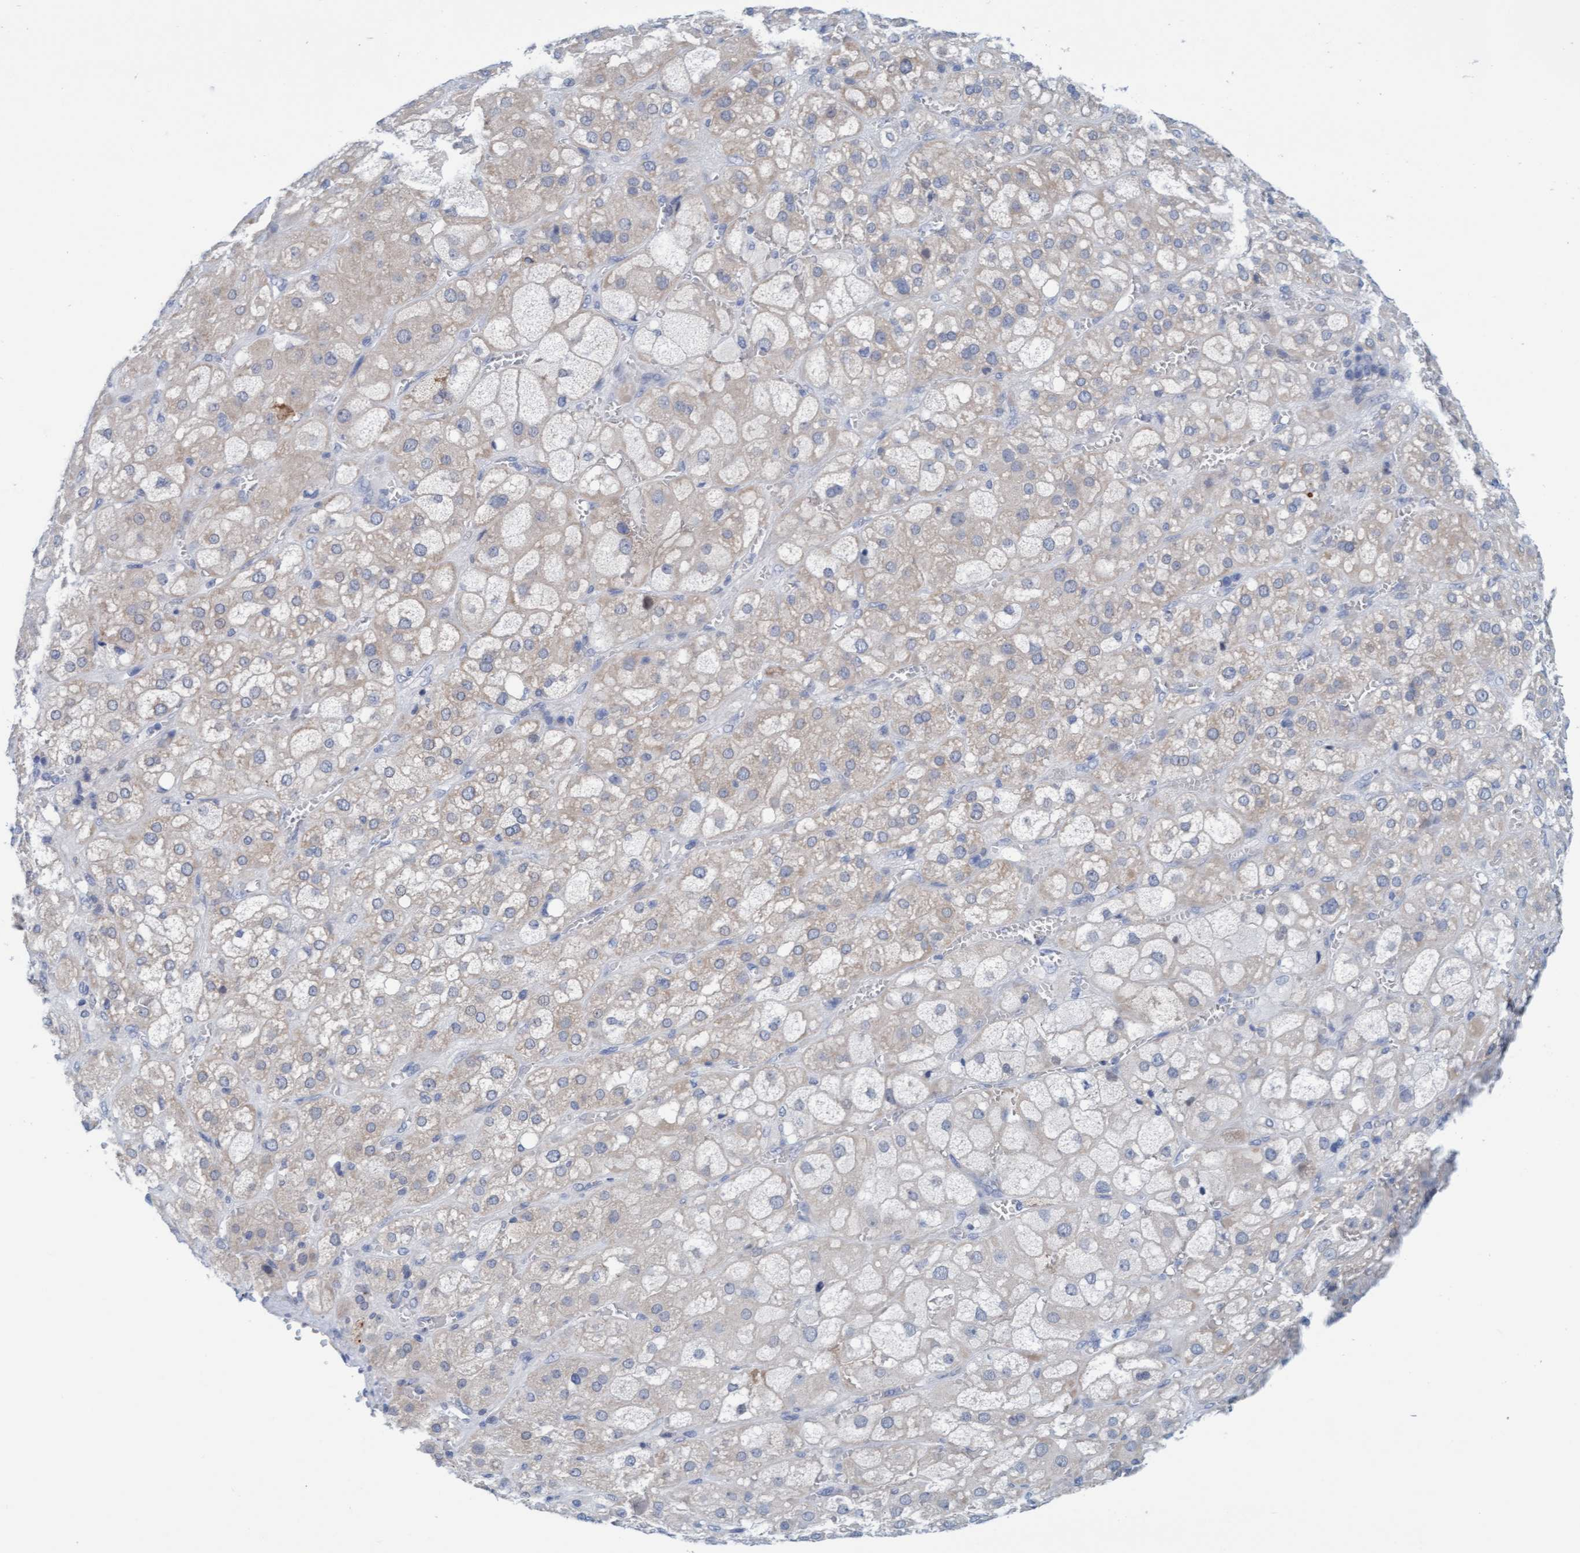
{"staining": {"intensity": "weak", "quantity": "25%-75%", "location": "cytoplasmic/membranous"}, "tissue": "adrenal gland", "cell_type": "Glandular cells", "image_type": "normal", "snomed": [{"axis": "morphology", "description": "Normal tissue, NOS"}, {"axis": "topography", "description": "Adrenal gland"}], "caption": "A high-resolution micrograph shows IHC staining of unremarkable adrenal gland, which displays weak cytoplasmic/membranous staining in about 25%-75% of glandular cells.", "gene": "CPA3", "patient": {"sex": "female", "age": 47}}